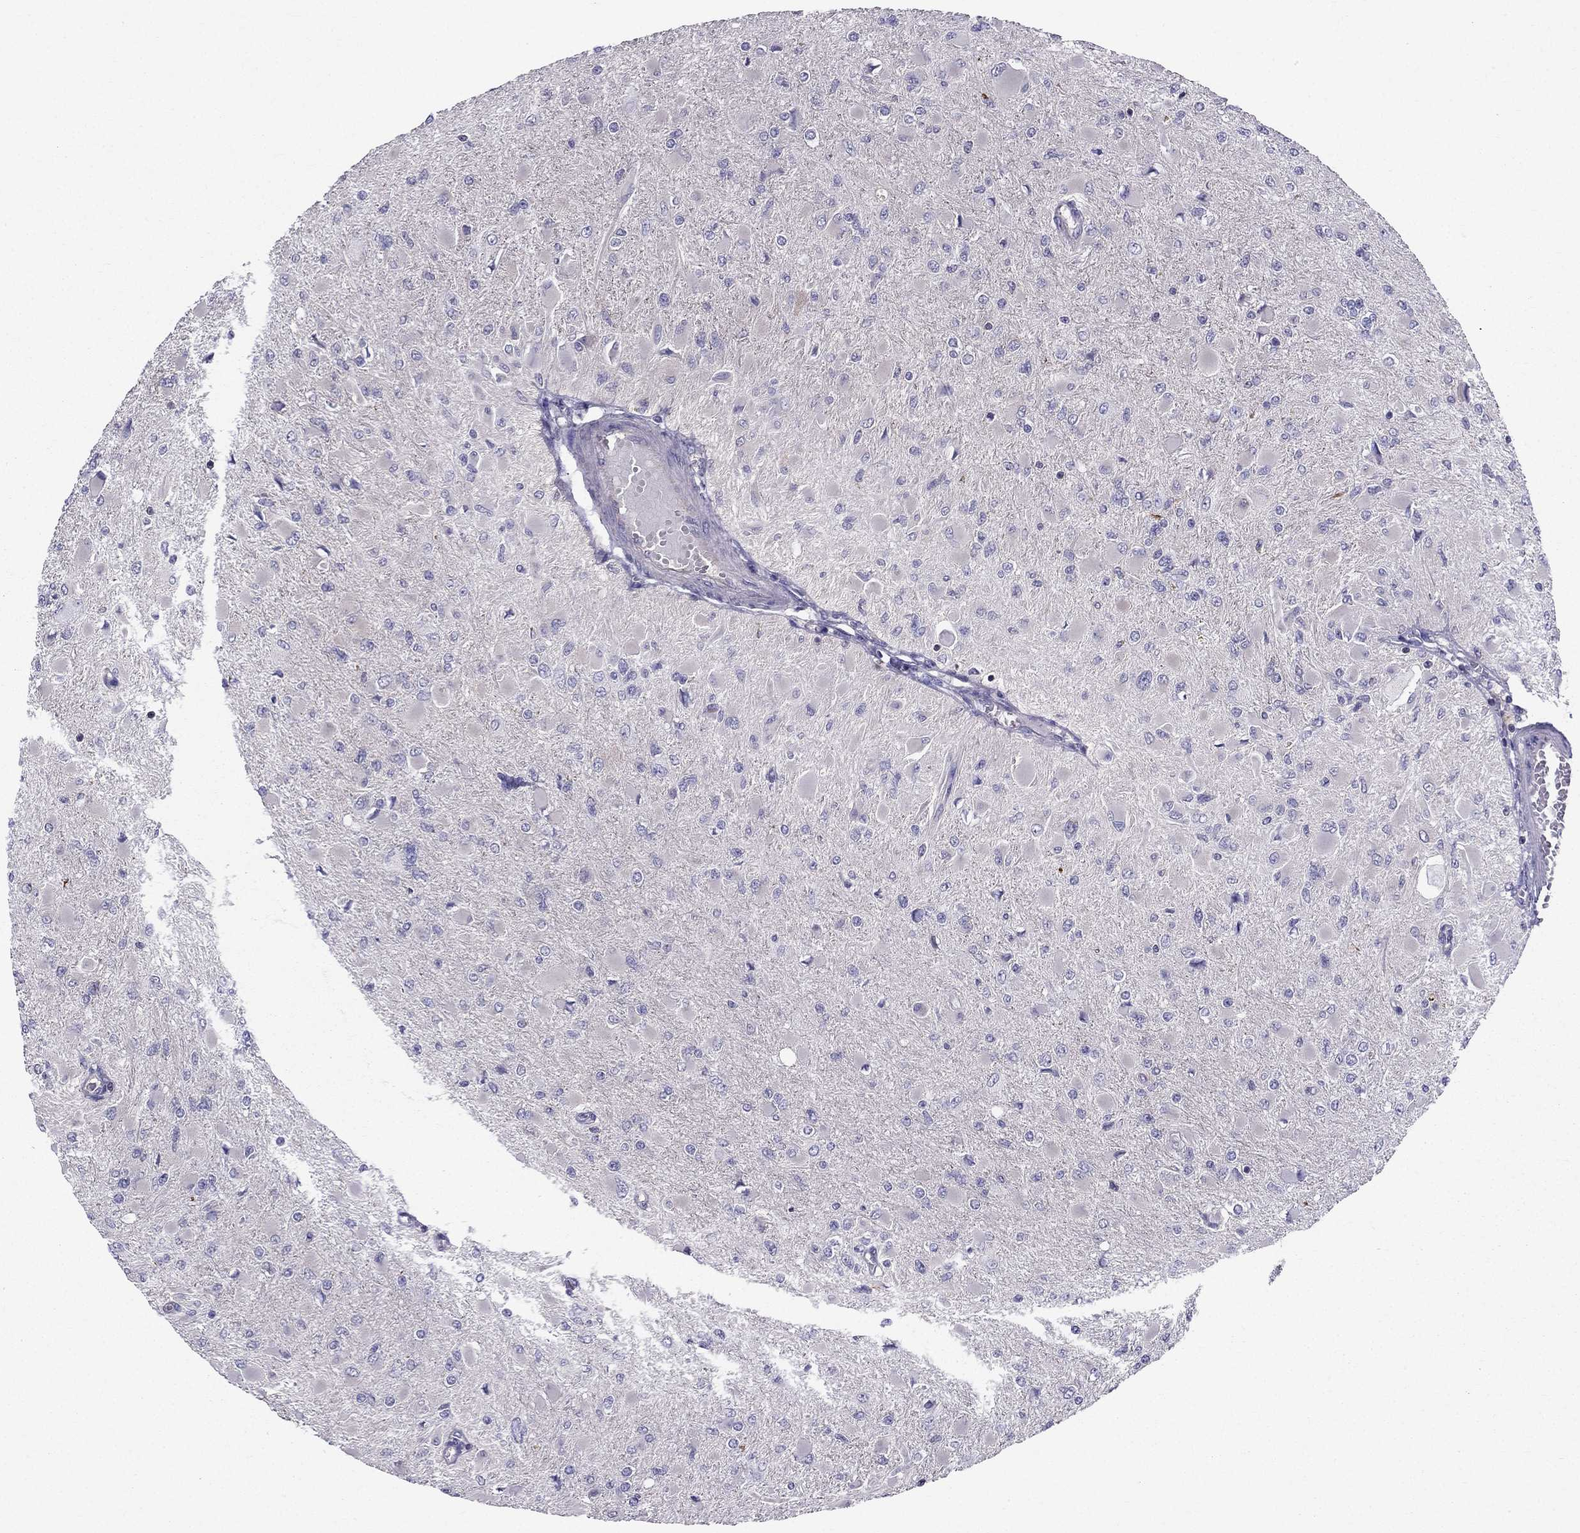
{"staining": {"intensity": "negative", "quantity": "none", "location": "none"}, "tissue": "glioma", "cell_type": "Tumor cells", "image_type": "cancer", "snomed": [{"axis": "morphology", "description": "Glioma, malignant, High grade"}, {"axis": "topography", "description": "Cerebral cortex"}], "caption": "Protein analysis of glioma exhibits no significant expression in tumor cells.", "gene": "AAK1", "patient": {"sex": "female", "age": 36}}